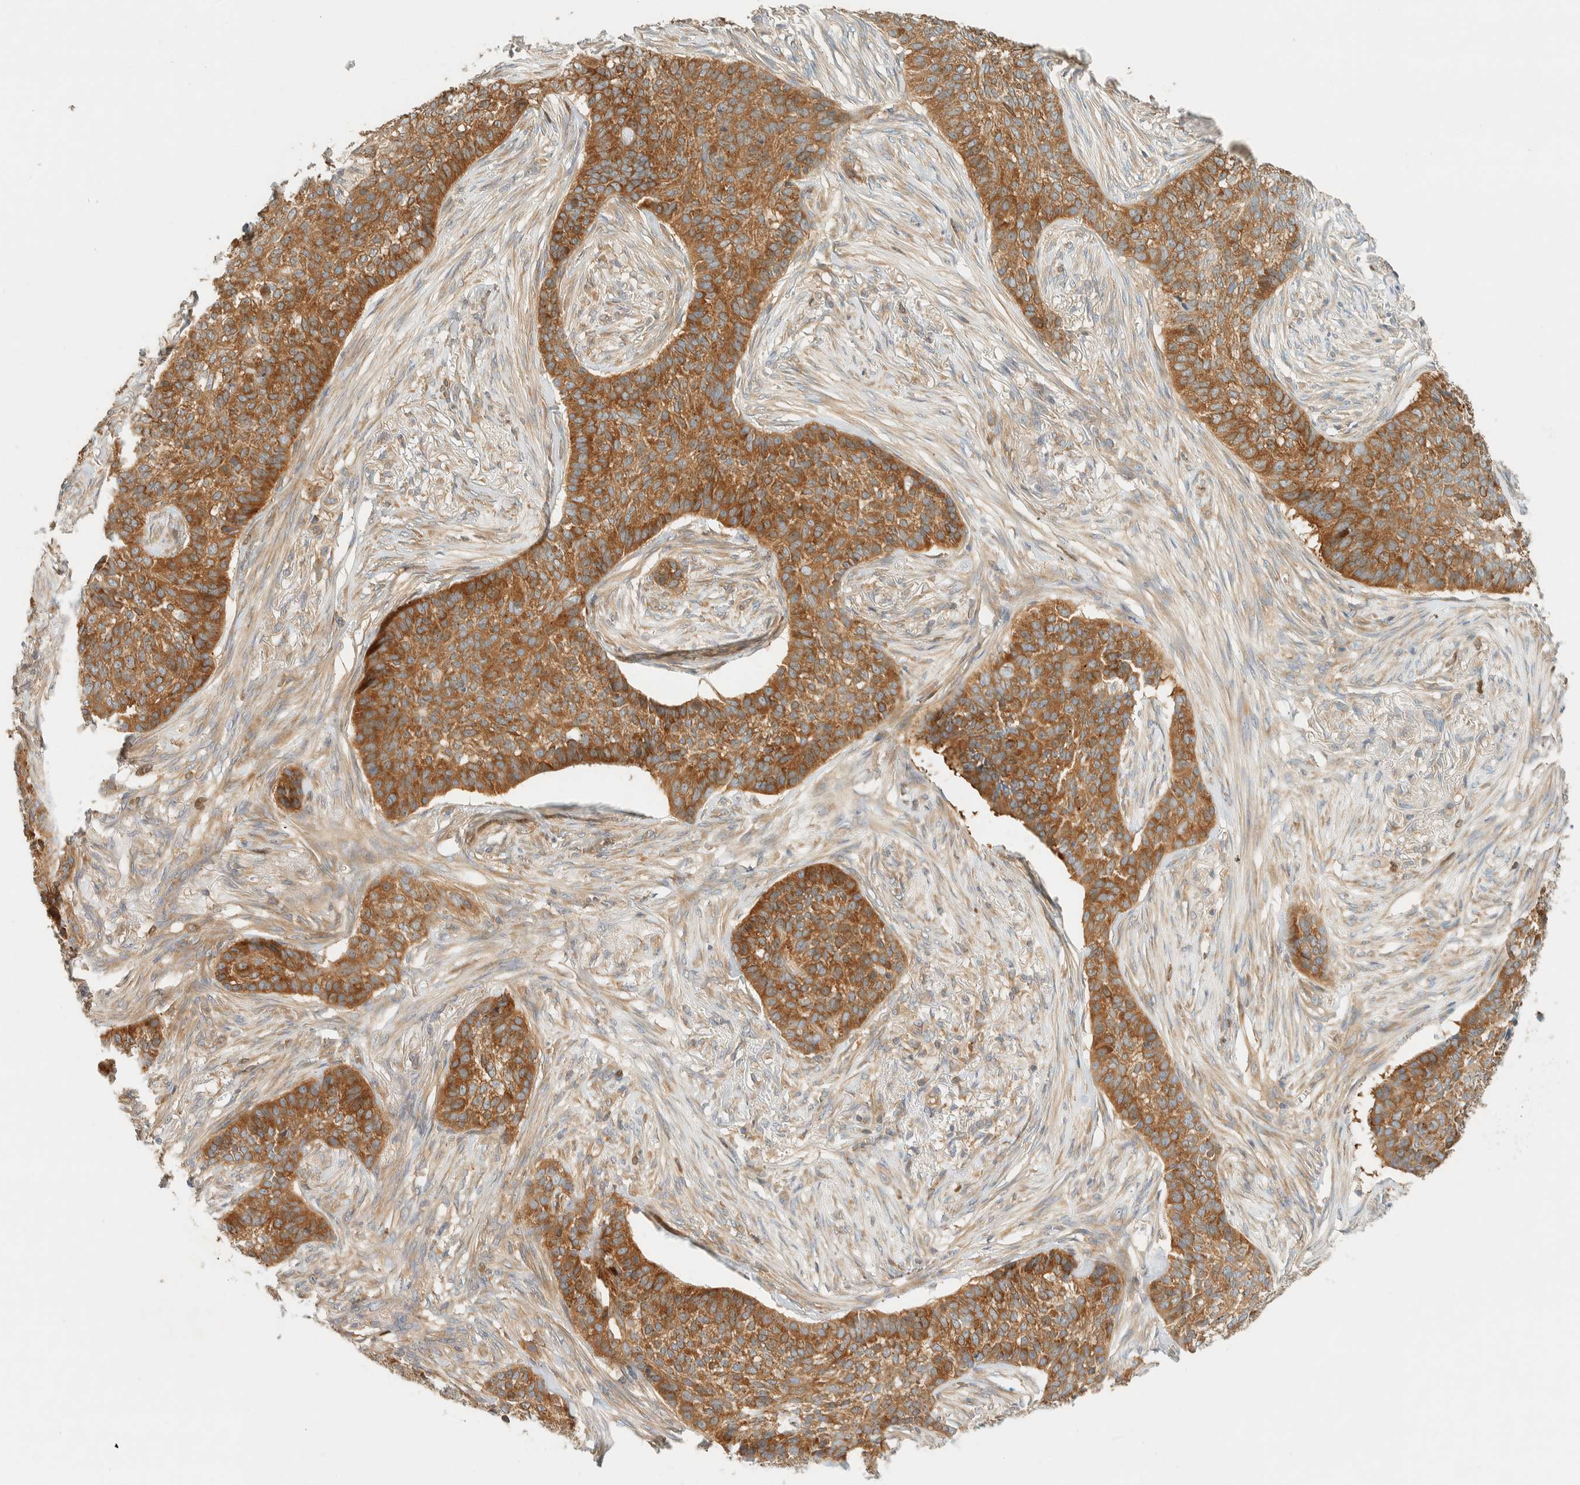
{"staining": {"intensity": "moderate", "quantity": ">75%", "location": "cytoplasmic/membranous"}, "tissue": "skin cancer", "cell_type": "Tumor cells", "image_type": "cancer", "snomed": [{"axis": "morphology", "description": "Basal cell carcinoma"}, {"axis": "topography", "description": "Skin"}], "caption": "Skin cancer stained with a brown dye displays moderate cytoplasmic/membranous positive staining in about >75% of tumor cells.", "gene": "ARFGEF1", "patient": {"sex": "male", "age": 85}}